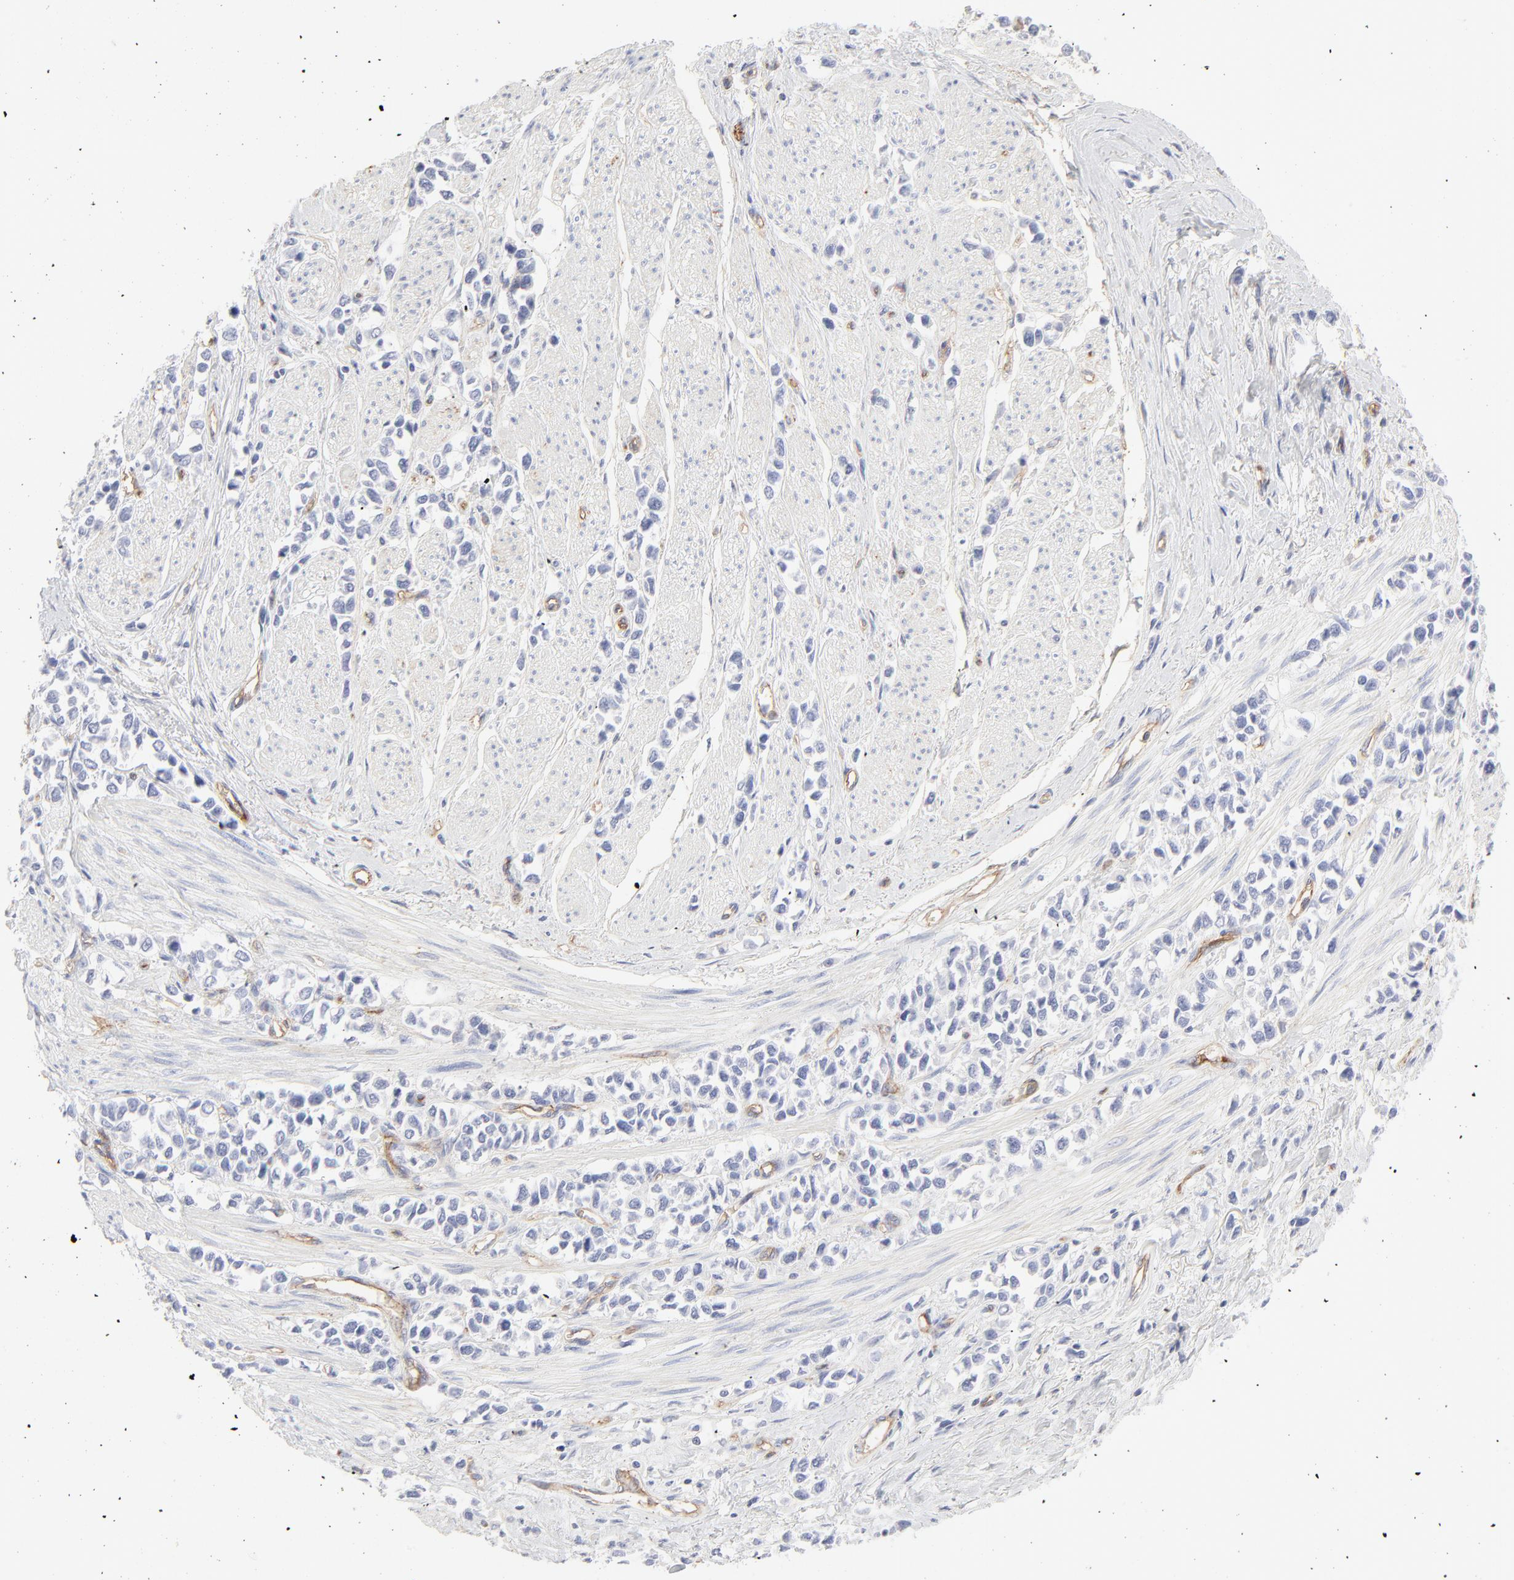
{"staining": {"intensity": "negative", "quantity": "none", "location": "none"}, "tissue": "stomach cancer", "cell_type": "Tumor cells", "image_type": "cancer", "snomed": [{"axis": "morphology", "description": "Adenocarcinoma, NOS"}, {"axis": "topography", "description": "Stomach, upper"}], "caption": "Immunohistochemical staining of stomach cancer (adenocarcinoma) reveals no significant staining in tumor cells.", "gene": "ITGA5", "patient": {"sex": "male", "age": 76}}